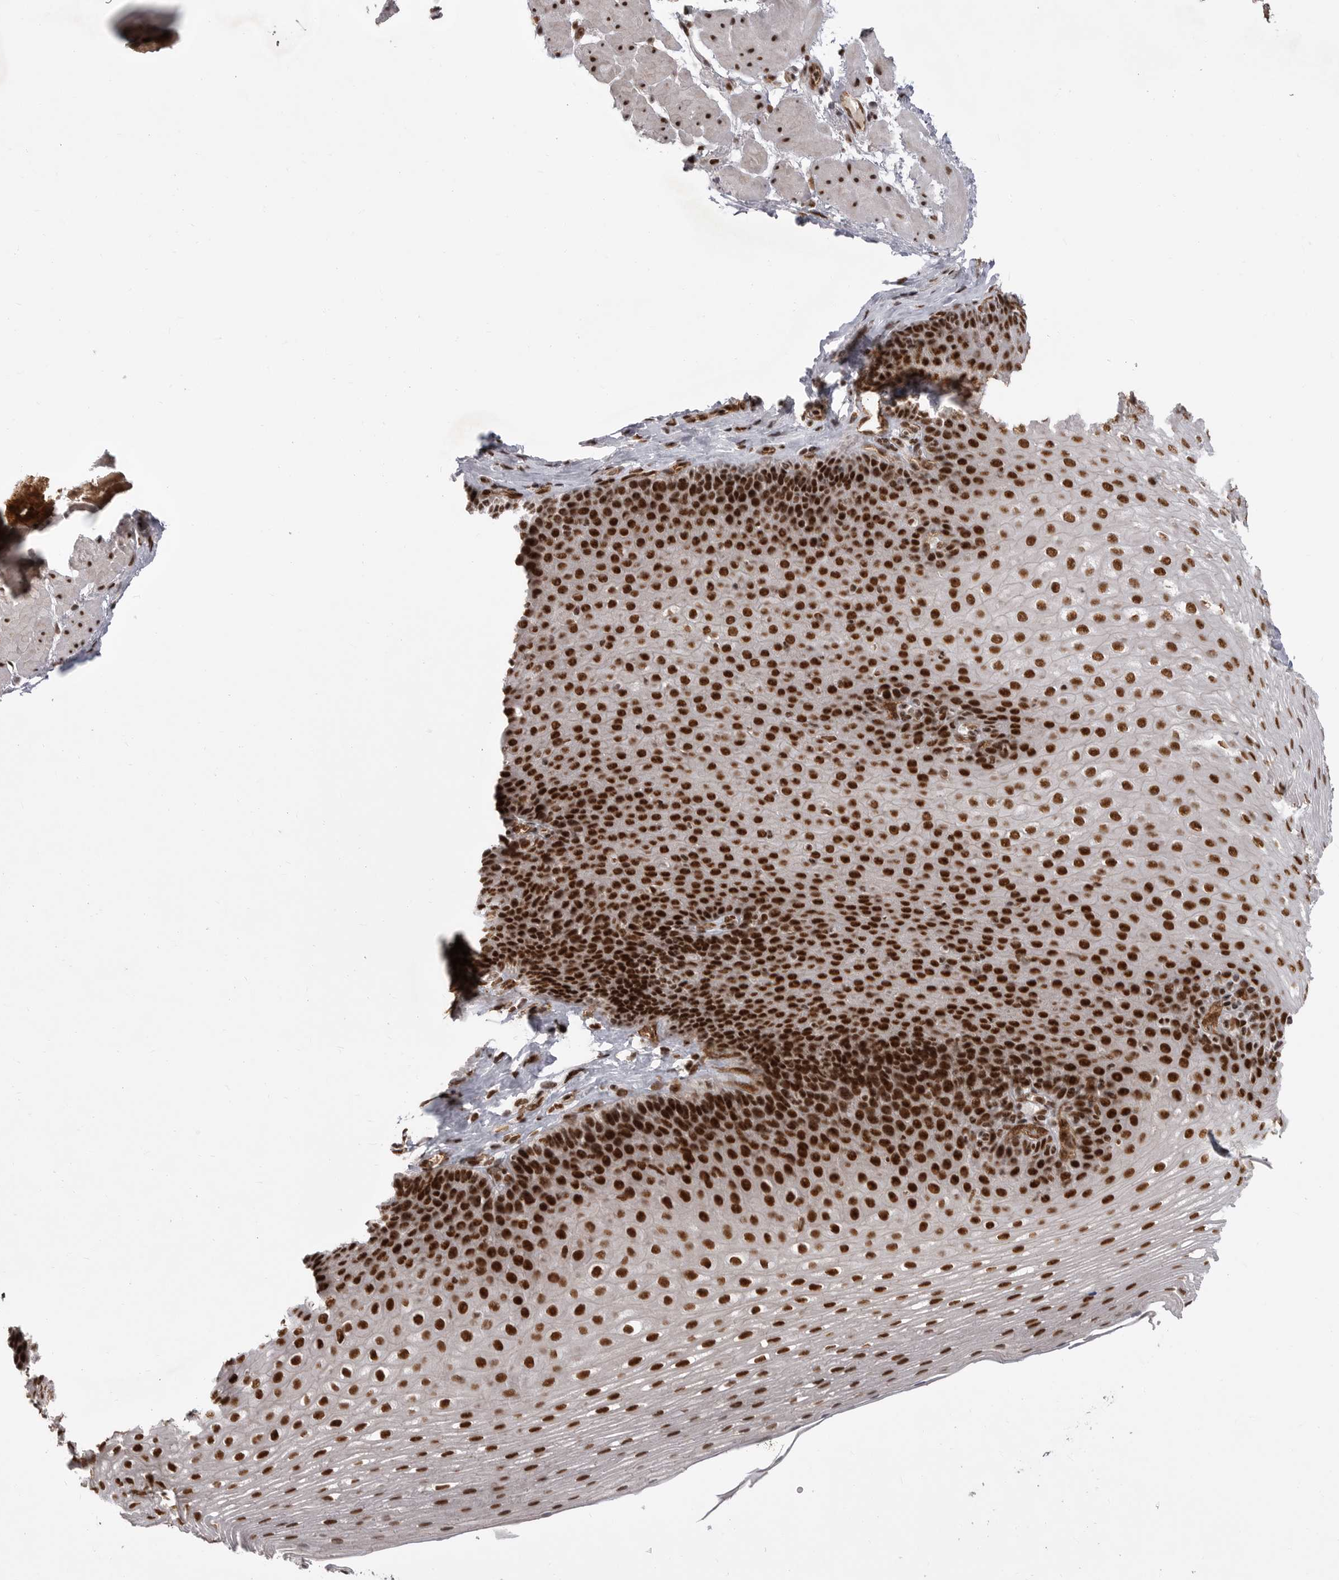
{"staining": {"intensity": "strong", "quantity": ">75%", "location": "nuclear"}, "tissue": "esophagus", "cell_type": "Squamous epithelial cells", "image_type": "normal", "snomed": [{"axis": "morphology", "description": "Normal tissue, NOS"}, {"axis": "topography", "description": "Esophagus"}], "caption": "Immunohistochemistry (IHC) (DAB (3,3'-diaminobenzidine)) staining of benign esophagus reveals strong nuclear protein positivity in about >75% of squamous epithelial cells. The protein of interest is shown in brown color, while the nuclei are stained blue.", "gene": "PPP1R8", "patient": {"sex": "female", "age": 66}}